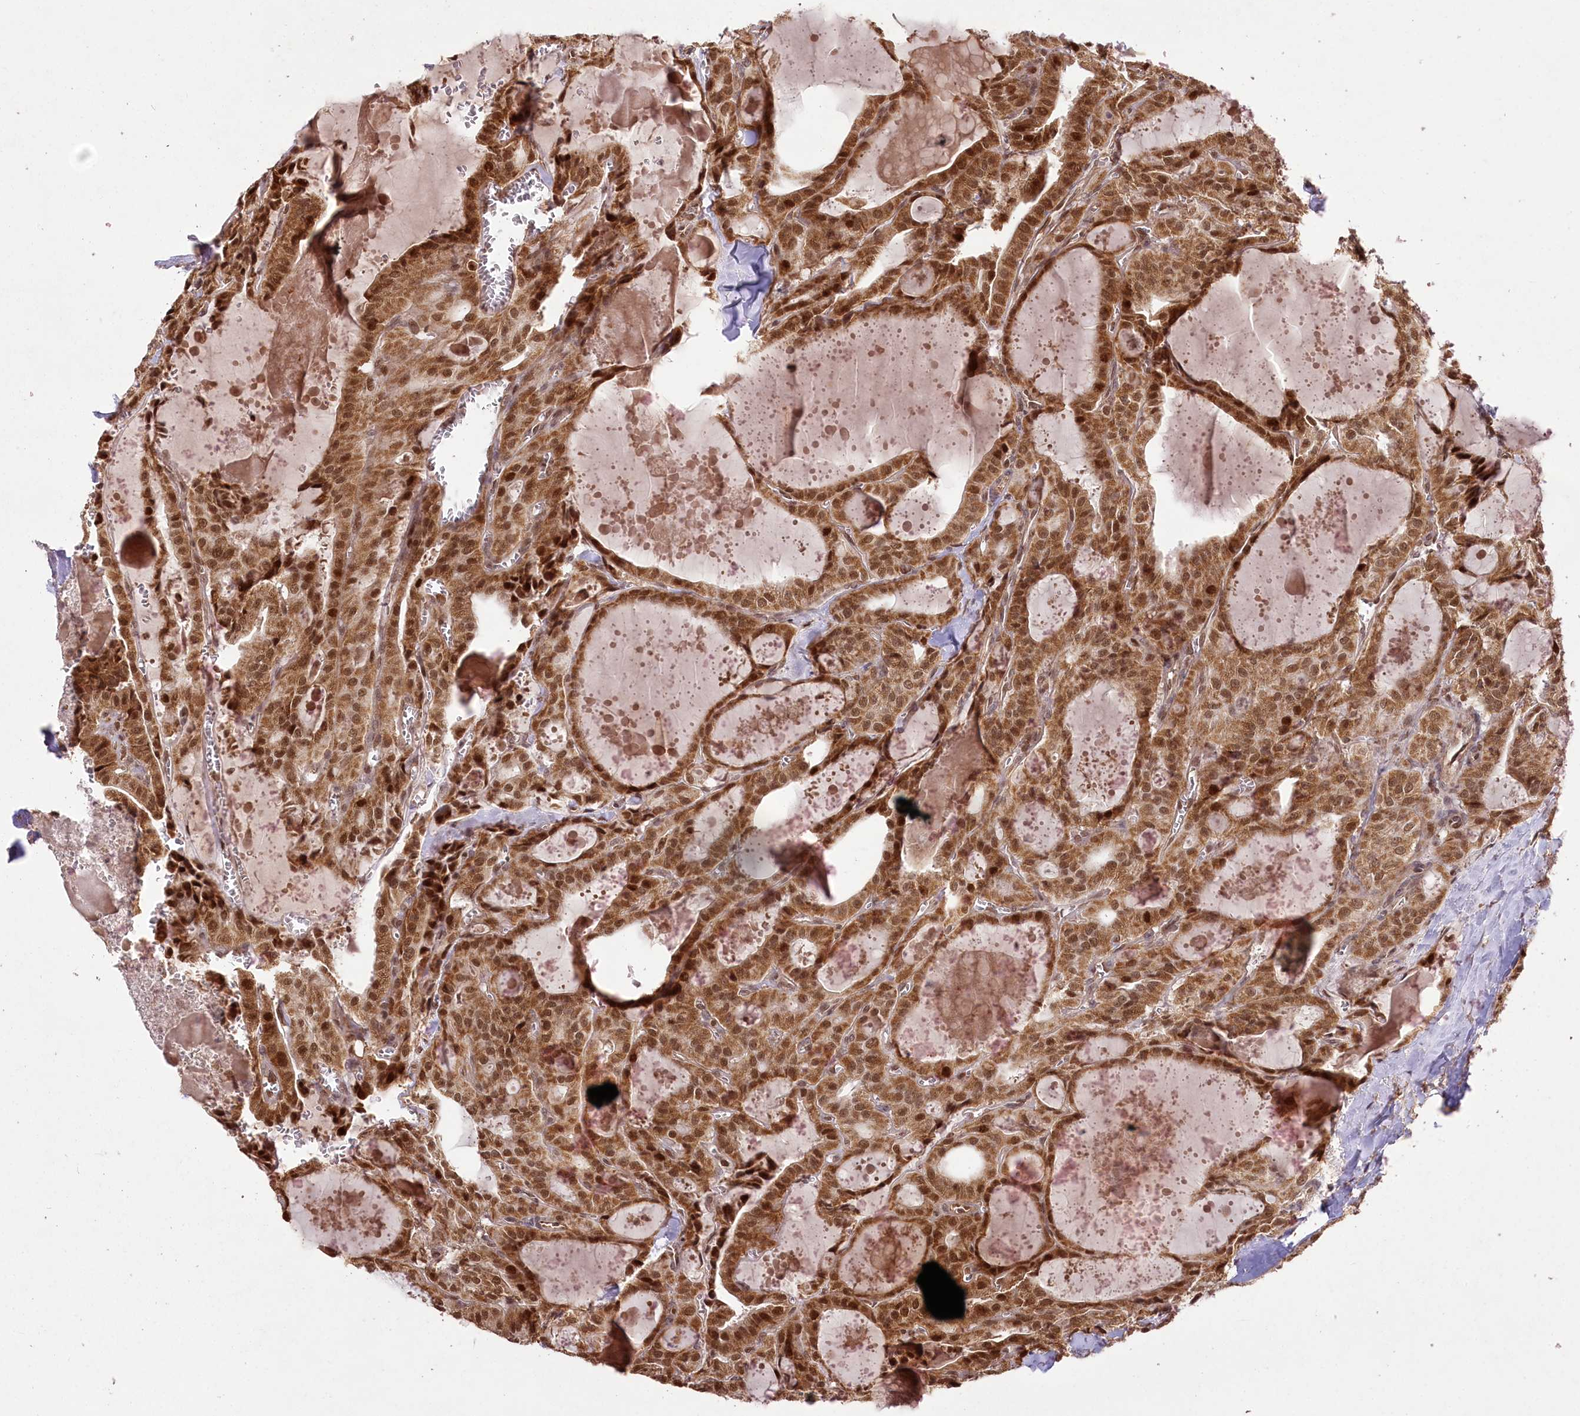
{"staining": {"intensity": "strong", "quantity": ">75%", "location": "cytoplasmic/membranous,nuclear"}, "tissue": "thyroid cancer", "cell_type": "Tumor cells", "image_type": "cancer", "snomed": [{"axis": "morphology", "description": "Papillary adenocarcinoma, NOS"}, {"axis": "topography", "description": "Thyroid gland"}], "caption": "An image of human papillary adenocarcinoma (thyroid) stained for a protein shows strong cytoplasmic/membranous and nuclear brown staining in tumor cells.", "gene": "MICU1", "patient": {"sex": "male", "age": 52}}